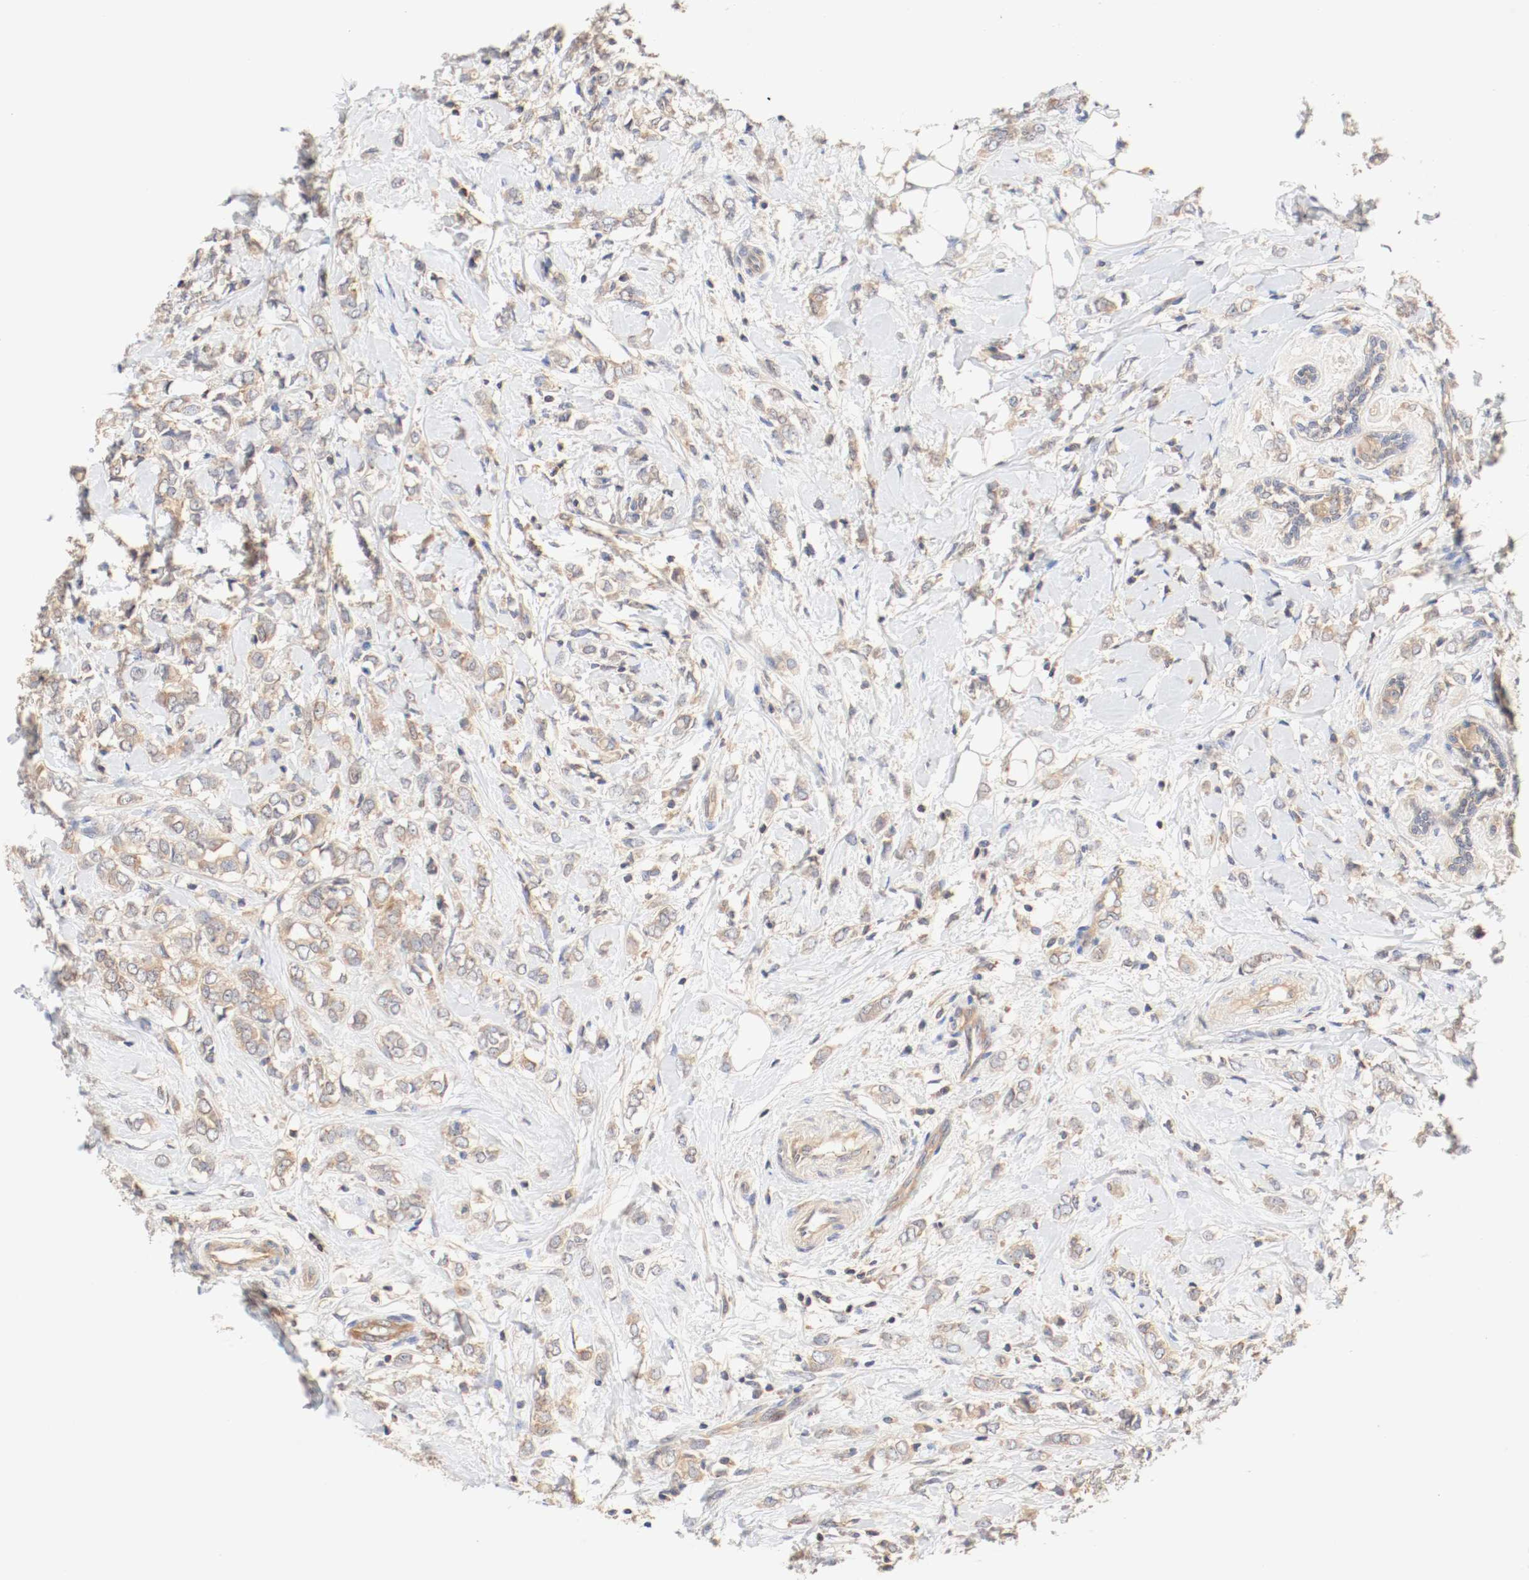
{"staining": {"intensity": "moderate", "quantity": ">75%", "location": "cytoplasmic/membranous"}, "tissue": "breast cancer", "cell_type": "Tumor cells", "image_type": "cancer", "snomed": [{"axis": "morphology", "description": "Normal tissue, NOS"}, {"axis": "morphology", "description": "Lobular carcinoma"}, {"axis": "topography", "description": "Breast"}], "caption": "Breast lobular carcinoma stained for a protein reveals moderate cytoplasmic/membranous positivity in tumor cells.", "gene": "GIT1", "patient": {"sex": "female", "age": 47}}